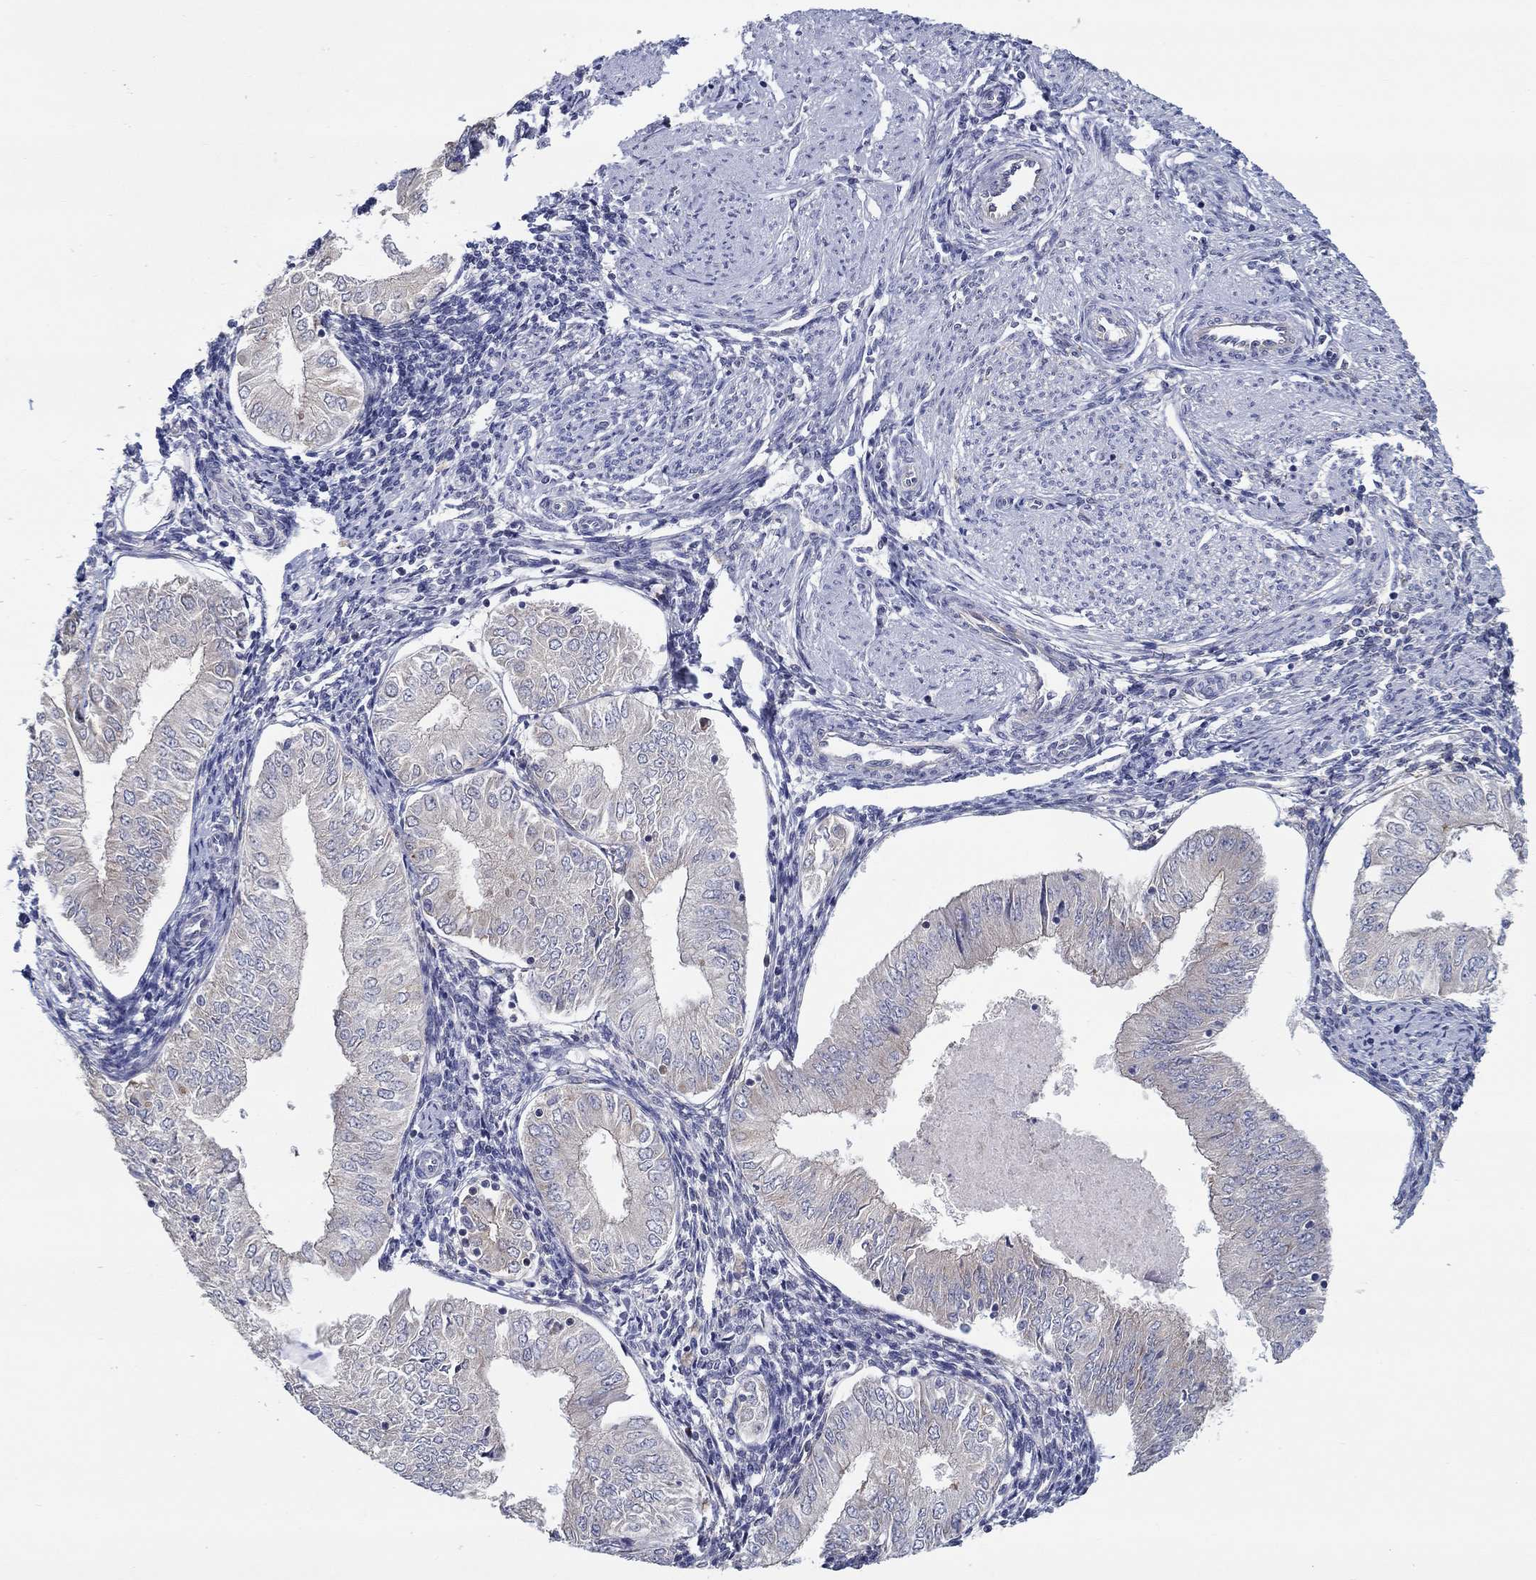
{"staining": {"intensity": "weak", "quantity": "<25%", "location": "cytoplasmic/membranous"}, "tissue": "endometrial cancer", "cell_type": "Tumor cells", "image_type": "cancer", "snomed": [{"axis": "morphology", "description": "Adenocarcinoma, NOS"}, {"axis": "topography", "description": "Endometrium"}], "caption": "Histopathology image shows no protein positivity in tumor cells of endometrial adenocarcinoma tissue. Nuclei are stained in blue.", "gene": "ERMP1", "patient": {"sex": "female", "age": 53}}